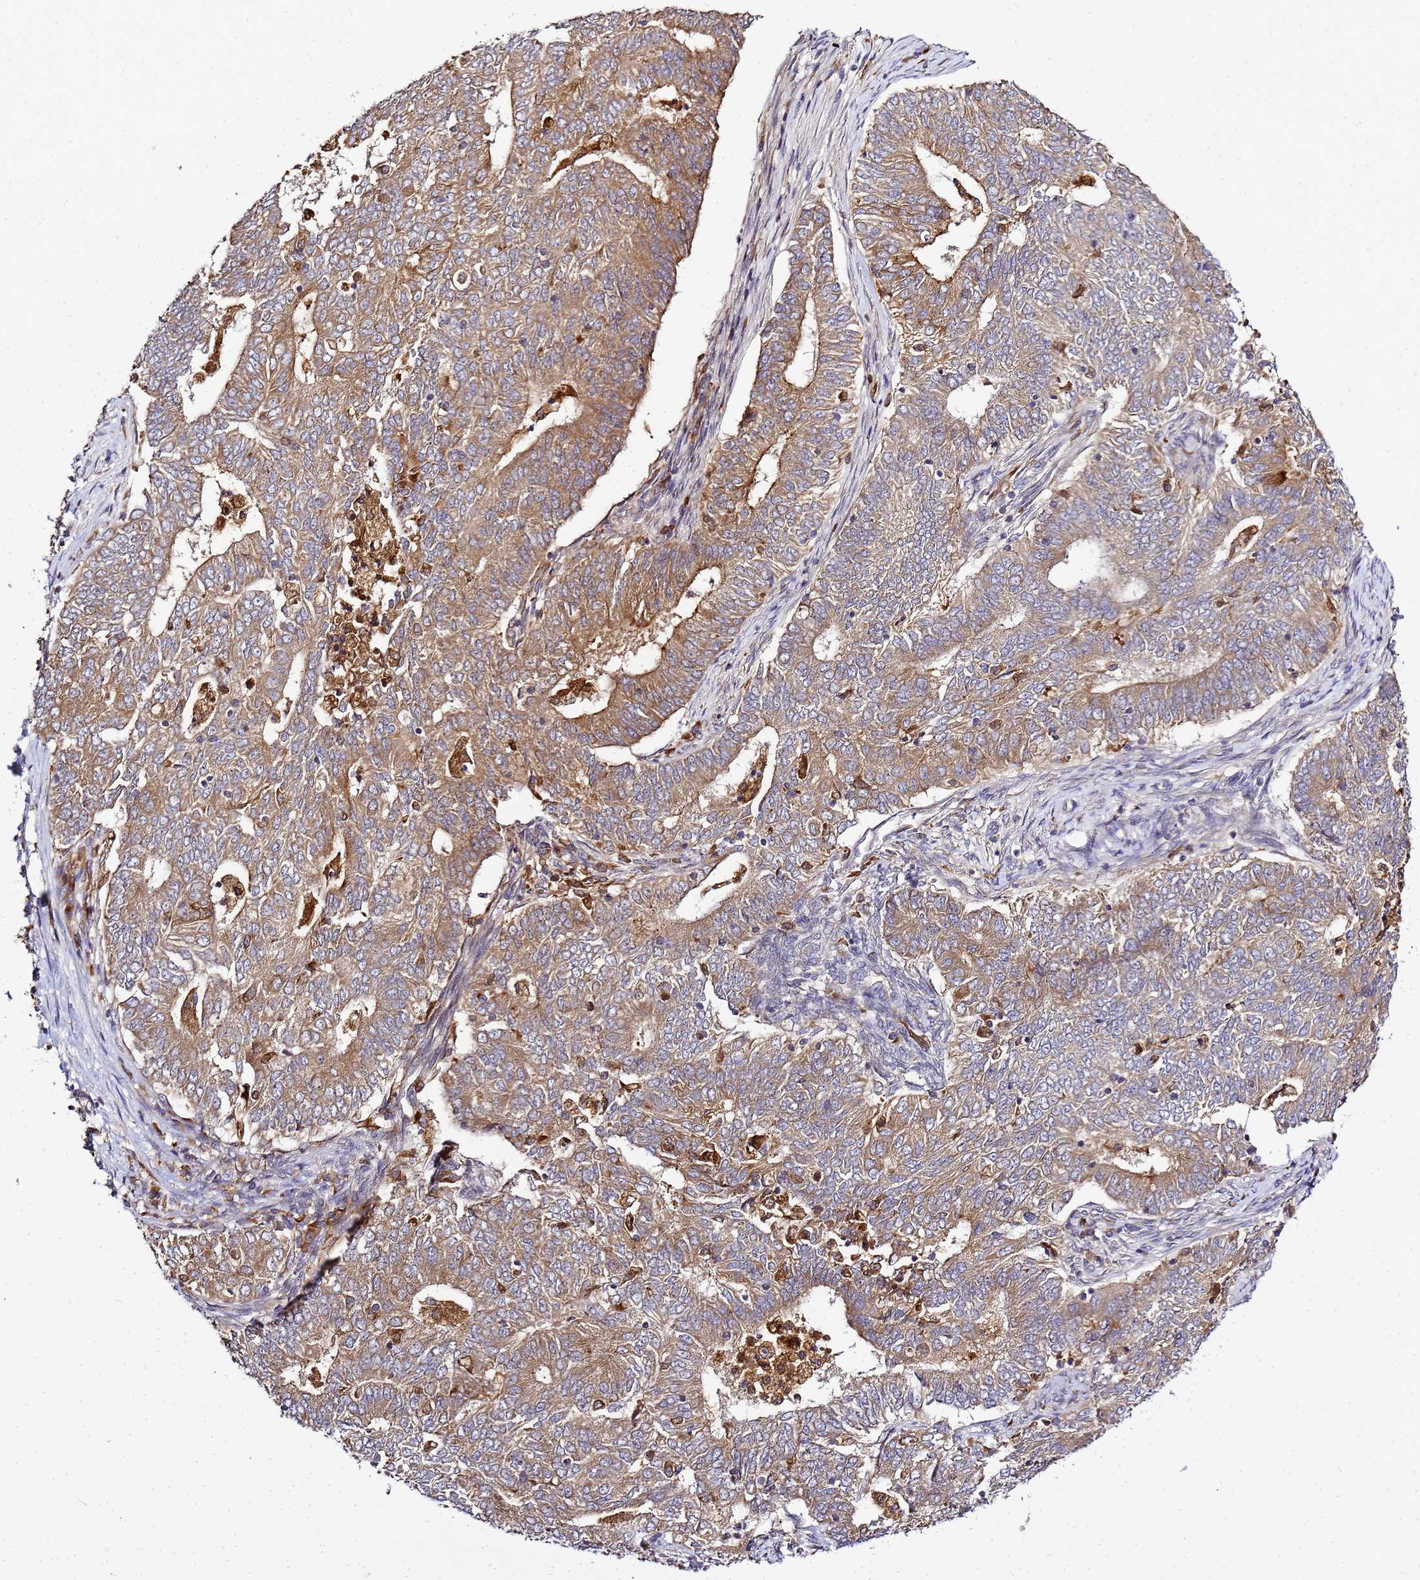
{"staining": {"intensity": "moderate", "quantity": ">75%", "location": "cytoplasmic/membranous"}, "tissue": "endometrial cancer", "cell_type": "Tumor cells", "image_type": "cancer", "snomed": [{"axis": "morphology", "description": "Adenocarcinoma, NOS"}, {"axis": "topography", "description": "Endometrium"}], "caption": "Immunohistochemical staining of endometrial cancer shows medium levels of moderate cytoplasmic/membranous staining in approximately >75% of tumor cells.", "gene": "ADPGK", "patient": {"sex": "female", "age": 62}}